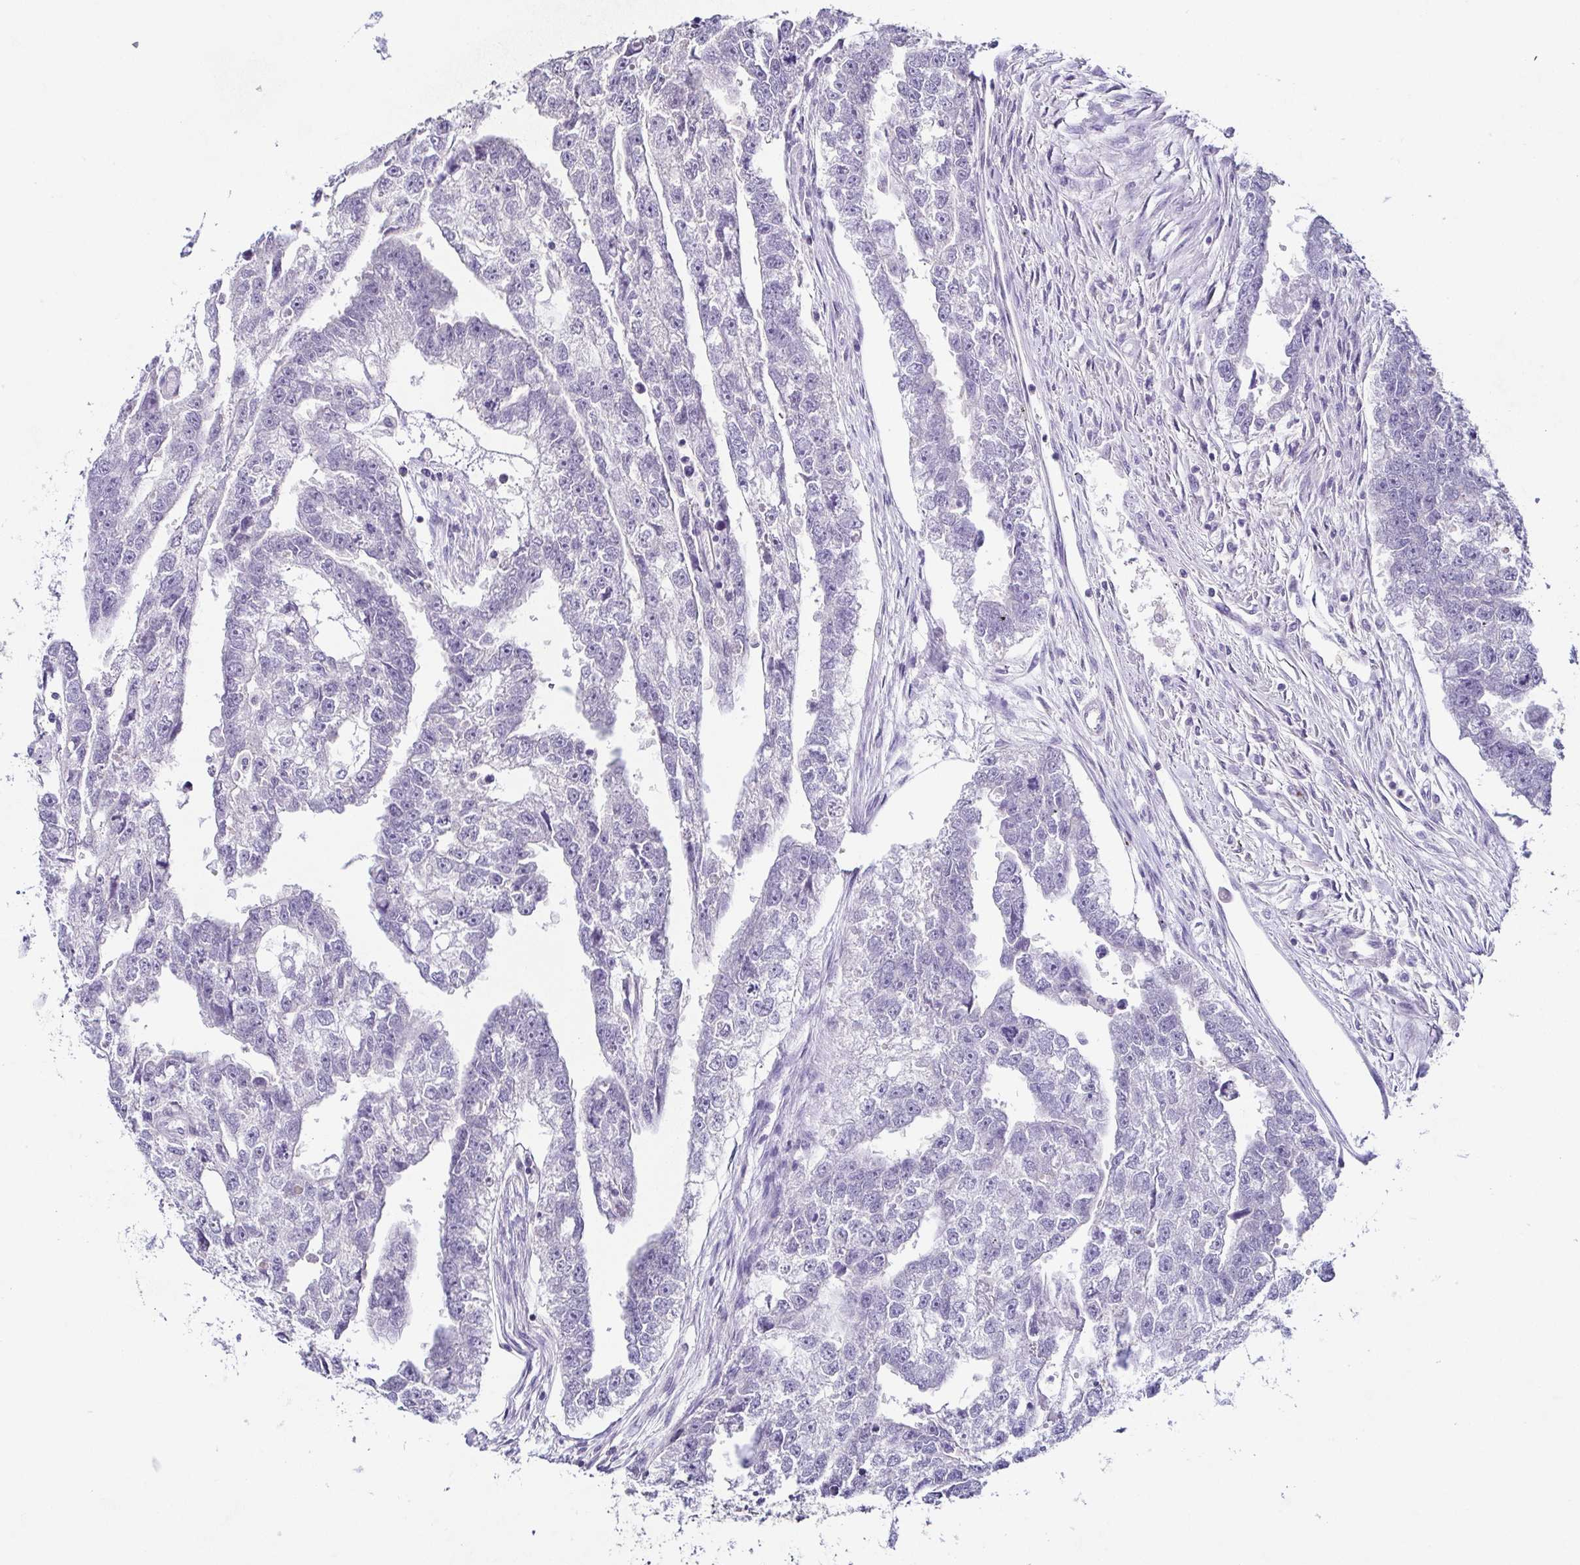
{"staining": {"intensity": "negative", "quantity": "none", "location": "none"}, "tissue": "testis cancer", "cell_type": "Tumor cells", "image_type": "cancer", "snomed": [{"axis": "morphology", "description": "Carcinoma, Embryonal, NOS"}, {"axis": "morphology", "description": "Teratoma, malignant, NOS"}, {"axis": "topography", "description": "Testis"}], "caption": "DAB (3,3'-diaminobenzidine) immunohistochemical staining of testis malignant teratoma shows no significant expression in tumor cells. Brightfield microscopy of immunohistochemistry stained with DAB (3,3'-diaminobenzidine) (brown) and hematoxylin (blue), captured at high magnification.", "gene": "TP73", "patient": {"sex": "male", "age": 44}}